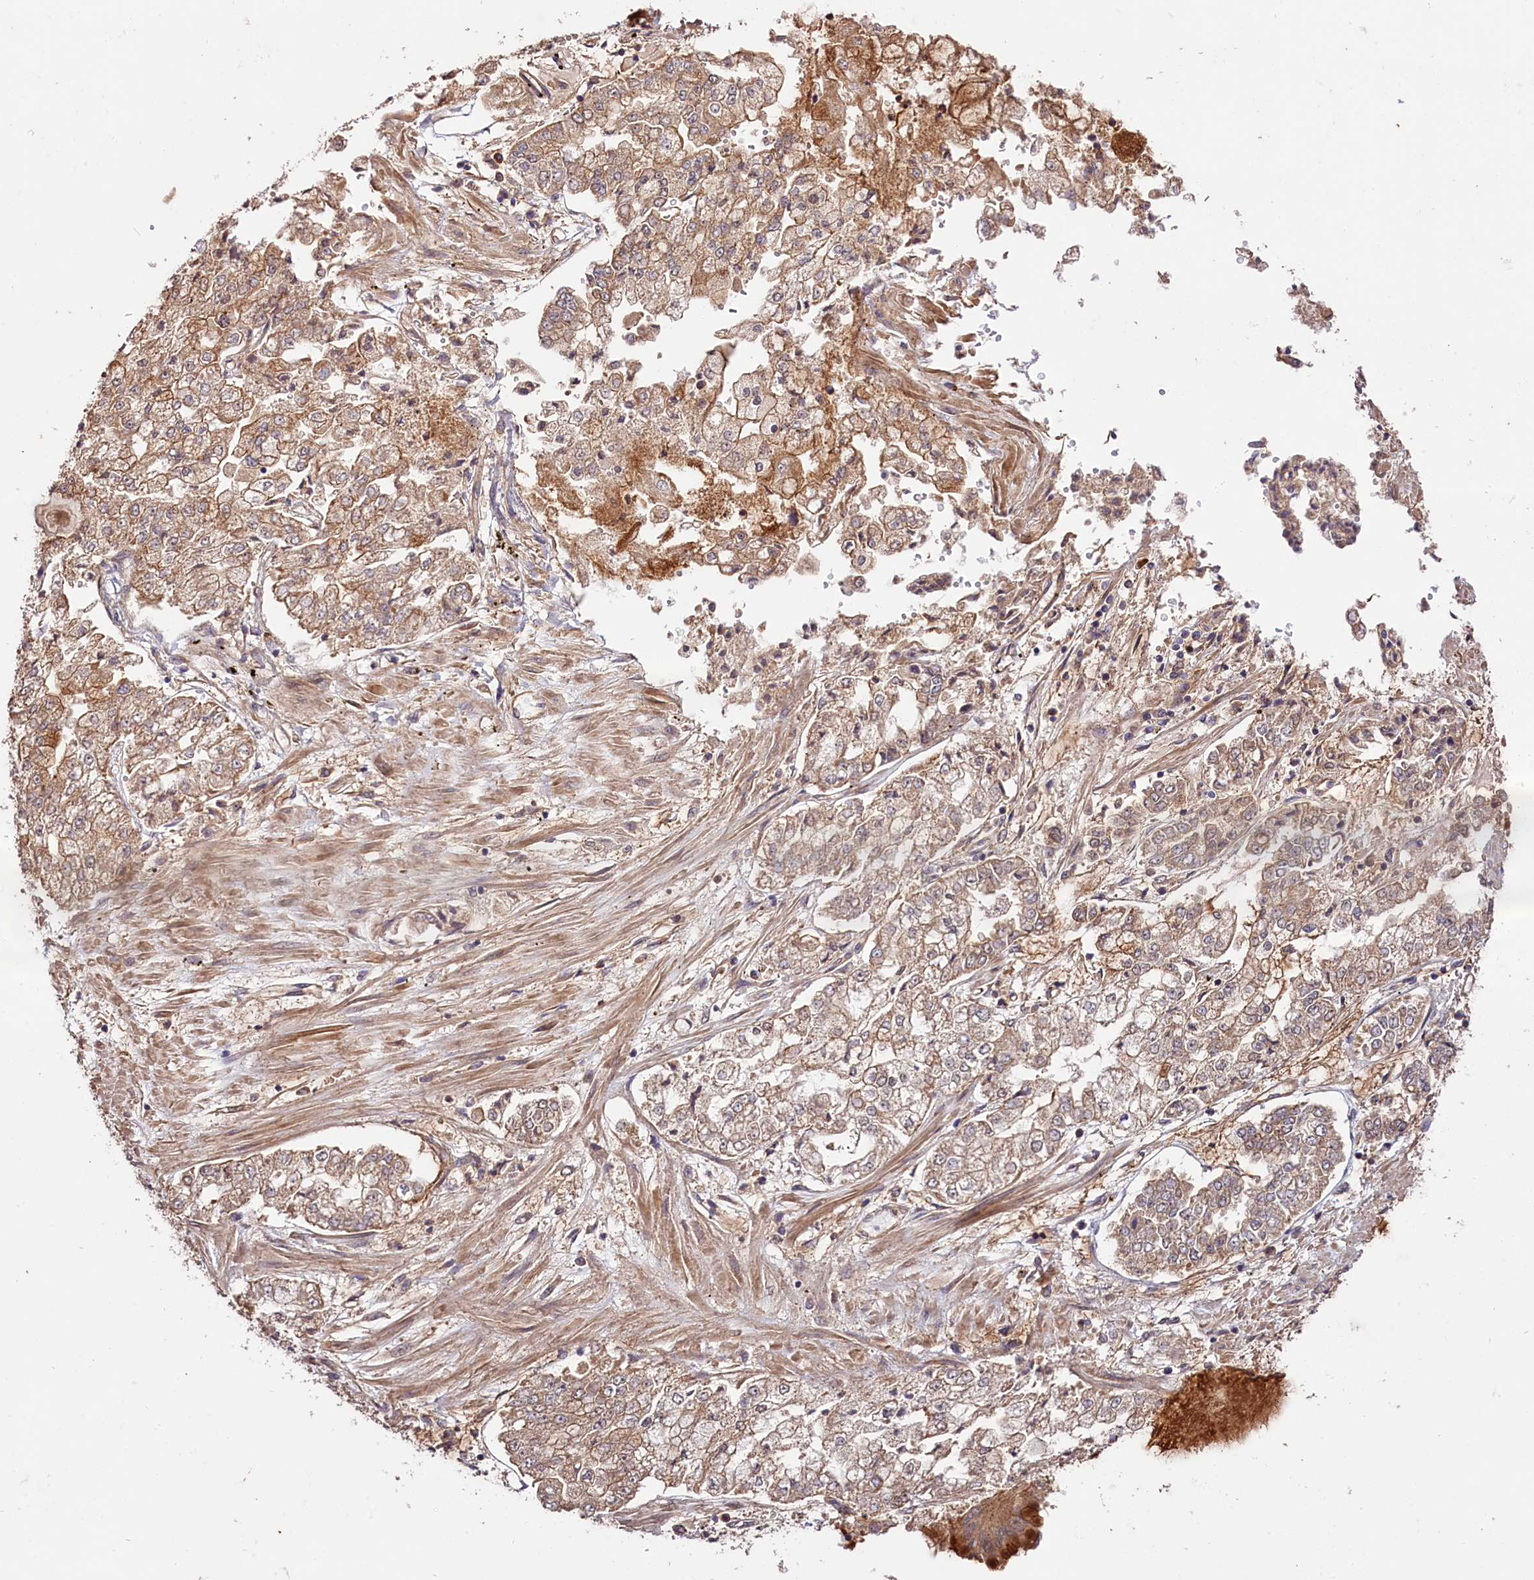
{"staining": {"intensity": "moderate", "quantity": ">75%", "location": "cytoplasmic/membranous"}, "tissue": "stomach cancer", "cell_type": "Tumor cells", "image_type": "cancer", "snomed": [{"axis": "morphology", "description": "Adenocarcinoma, NOS"}, {"axis": "topography", "description": "Stomach"}], "caption": "Immunohistochemical staining of human stomach adenocarcinoma demonstrates moderate cytoplasmic/membranous protein staining in about >75% of tumor cells. (DAB = brown stain, brightfield microscopy at high magnification).", "gene": "CES3", "patient": {"sex": "male", "age": 76}}